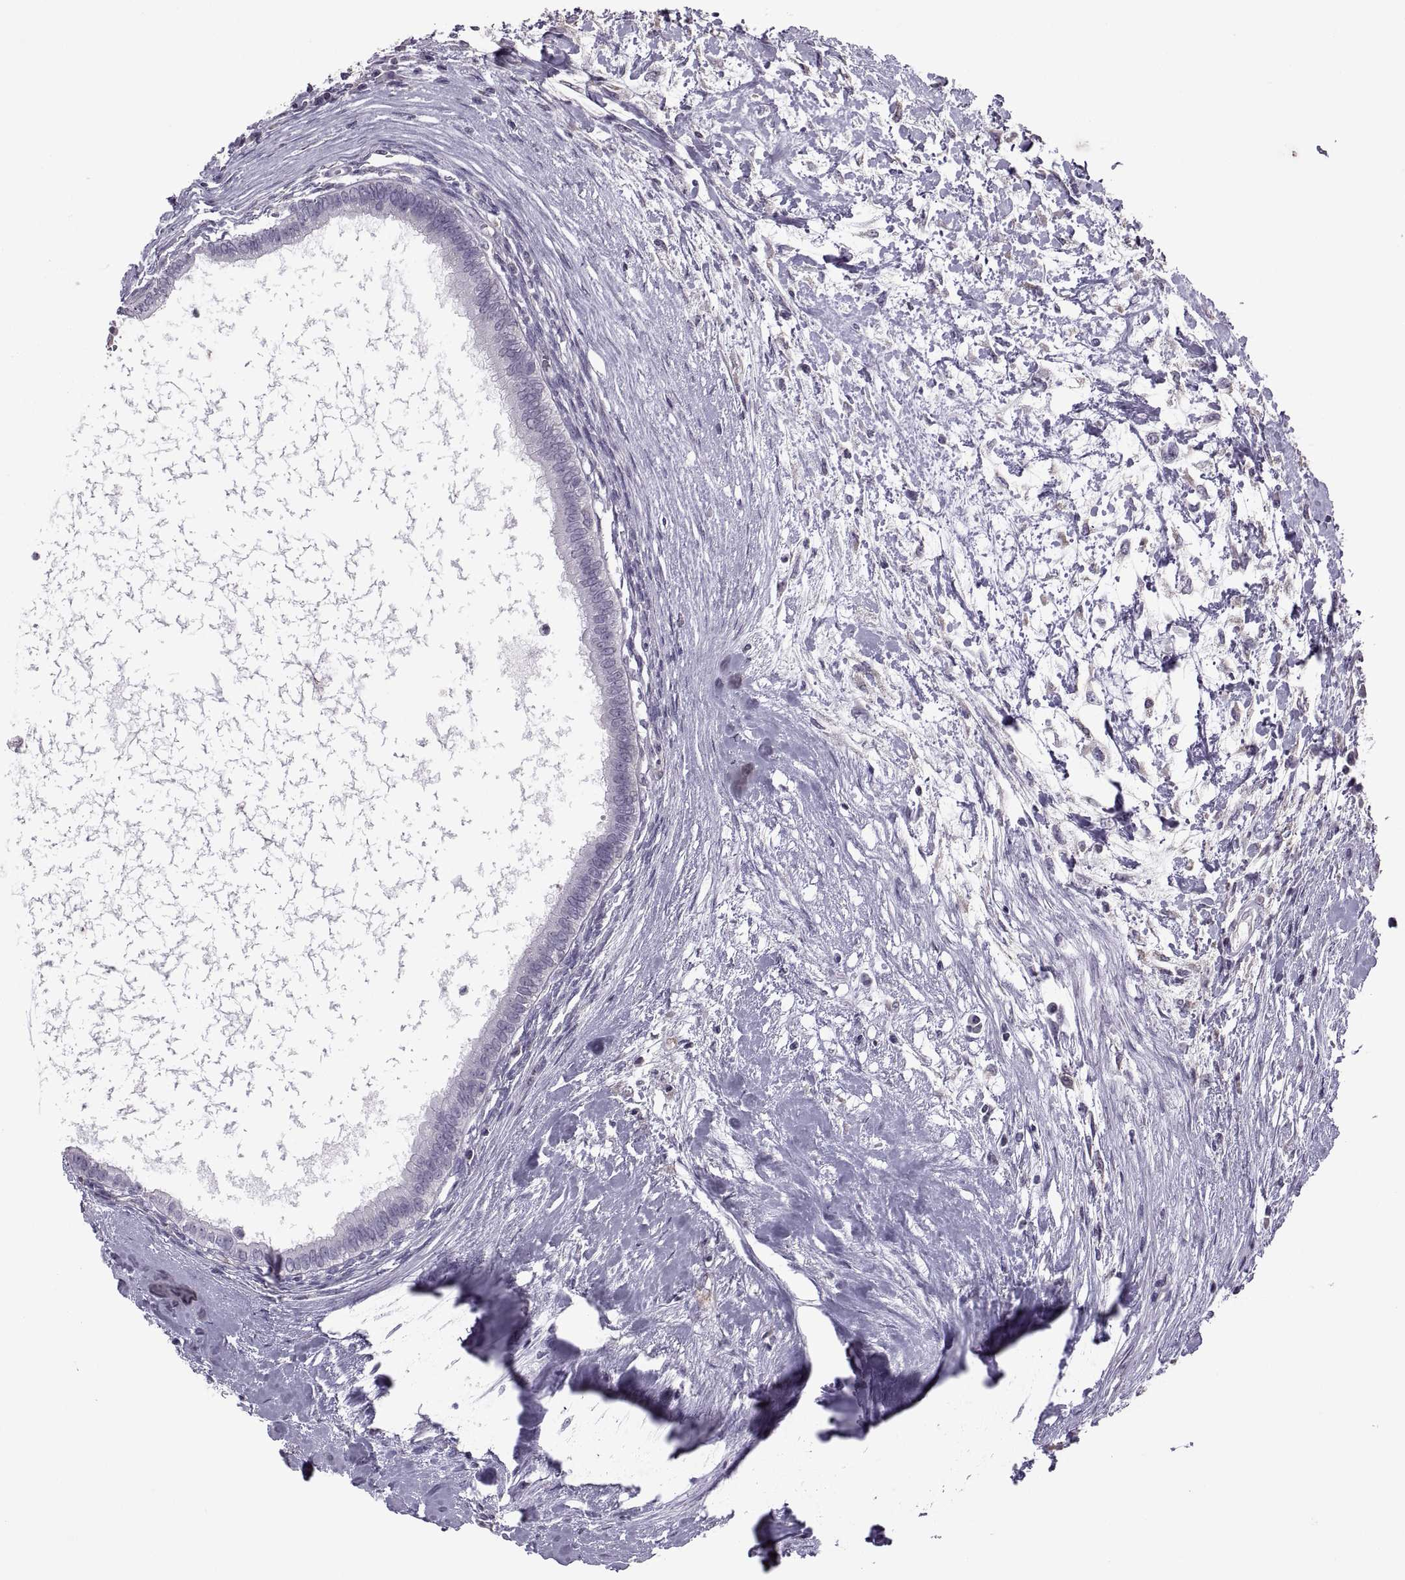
{"staining": {"intensity": "negative", "quantity": "none", "location": "none"}, "tissue": "testis cancer", "cell_type": "Tumor cells", "image_type": "cancer", "snomed": [{"axis": "morphology", "description": "Carcinoma, Embryonal, NOS"}, {"axis": "topography", "description": "Testis"}], "caption": "Testis cancer stained for a protein using IHC reveals no positivity tumor cells.", "gene": "PABPC1", "patient": {"sex": "male", "age": 37}}